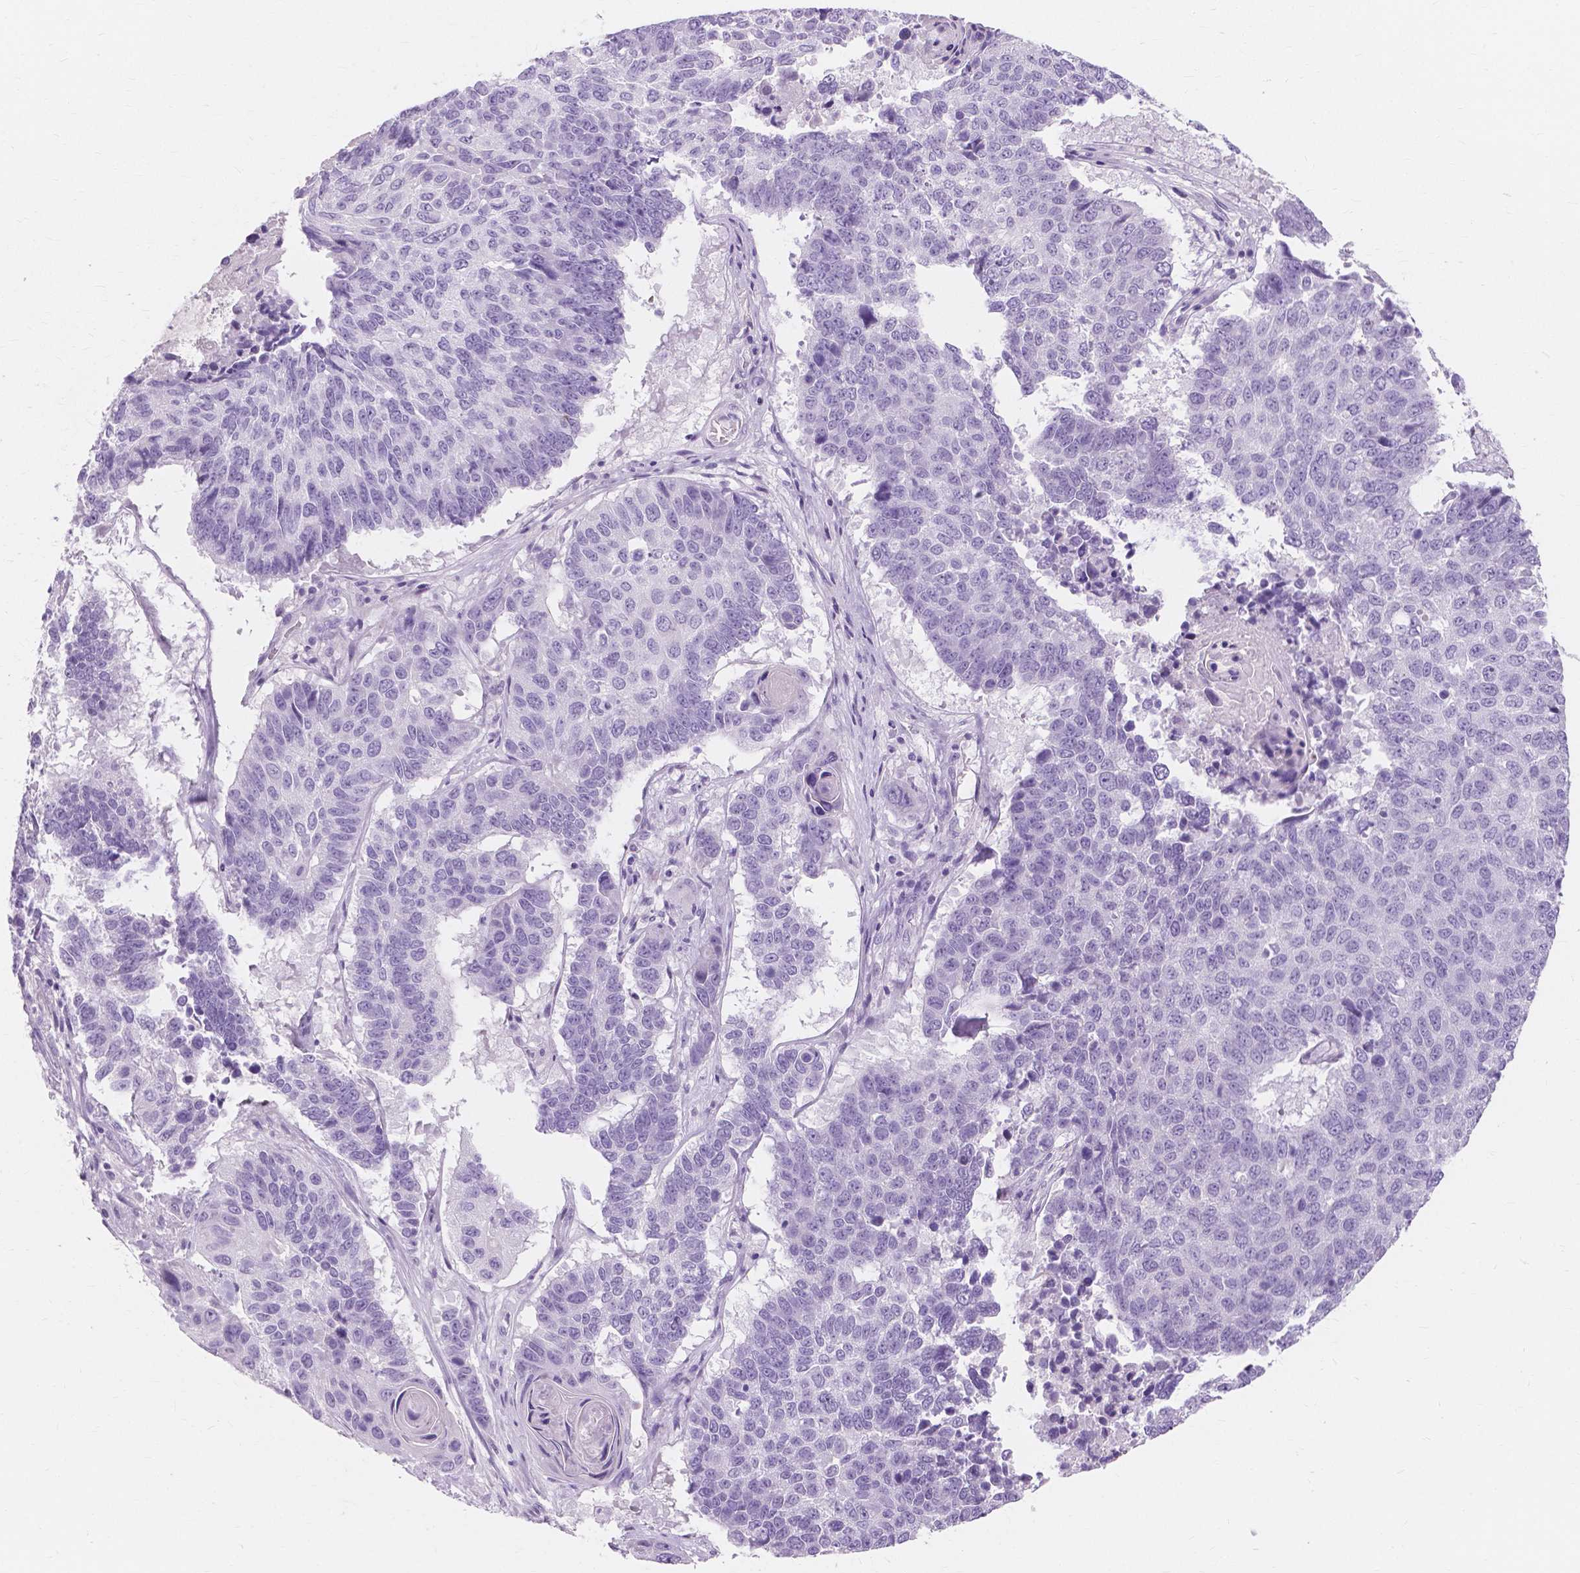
{"staining": {"intensity": "negative", "quantity": "none", "location": "none"}, "tissue": "lung cancer", "cell_type": "Tumor cells", "image_type": "cancer", "snomed": [{"axis": "morphology", "description": "Squamous cell carcinoma, NOS"}, {"axis": "topography", "description": "Lung"}], "caption": "Tumor cells show no significant staining in lung cancer.", "gene": "MUC12", "patient": {"sex": "male", "age": 73}}